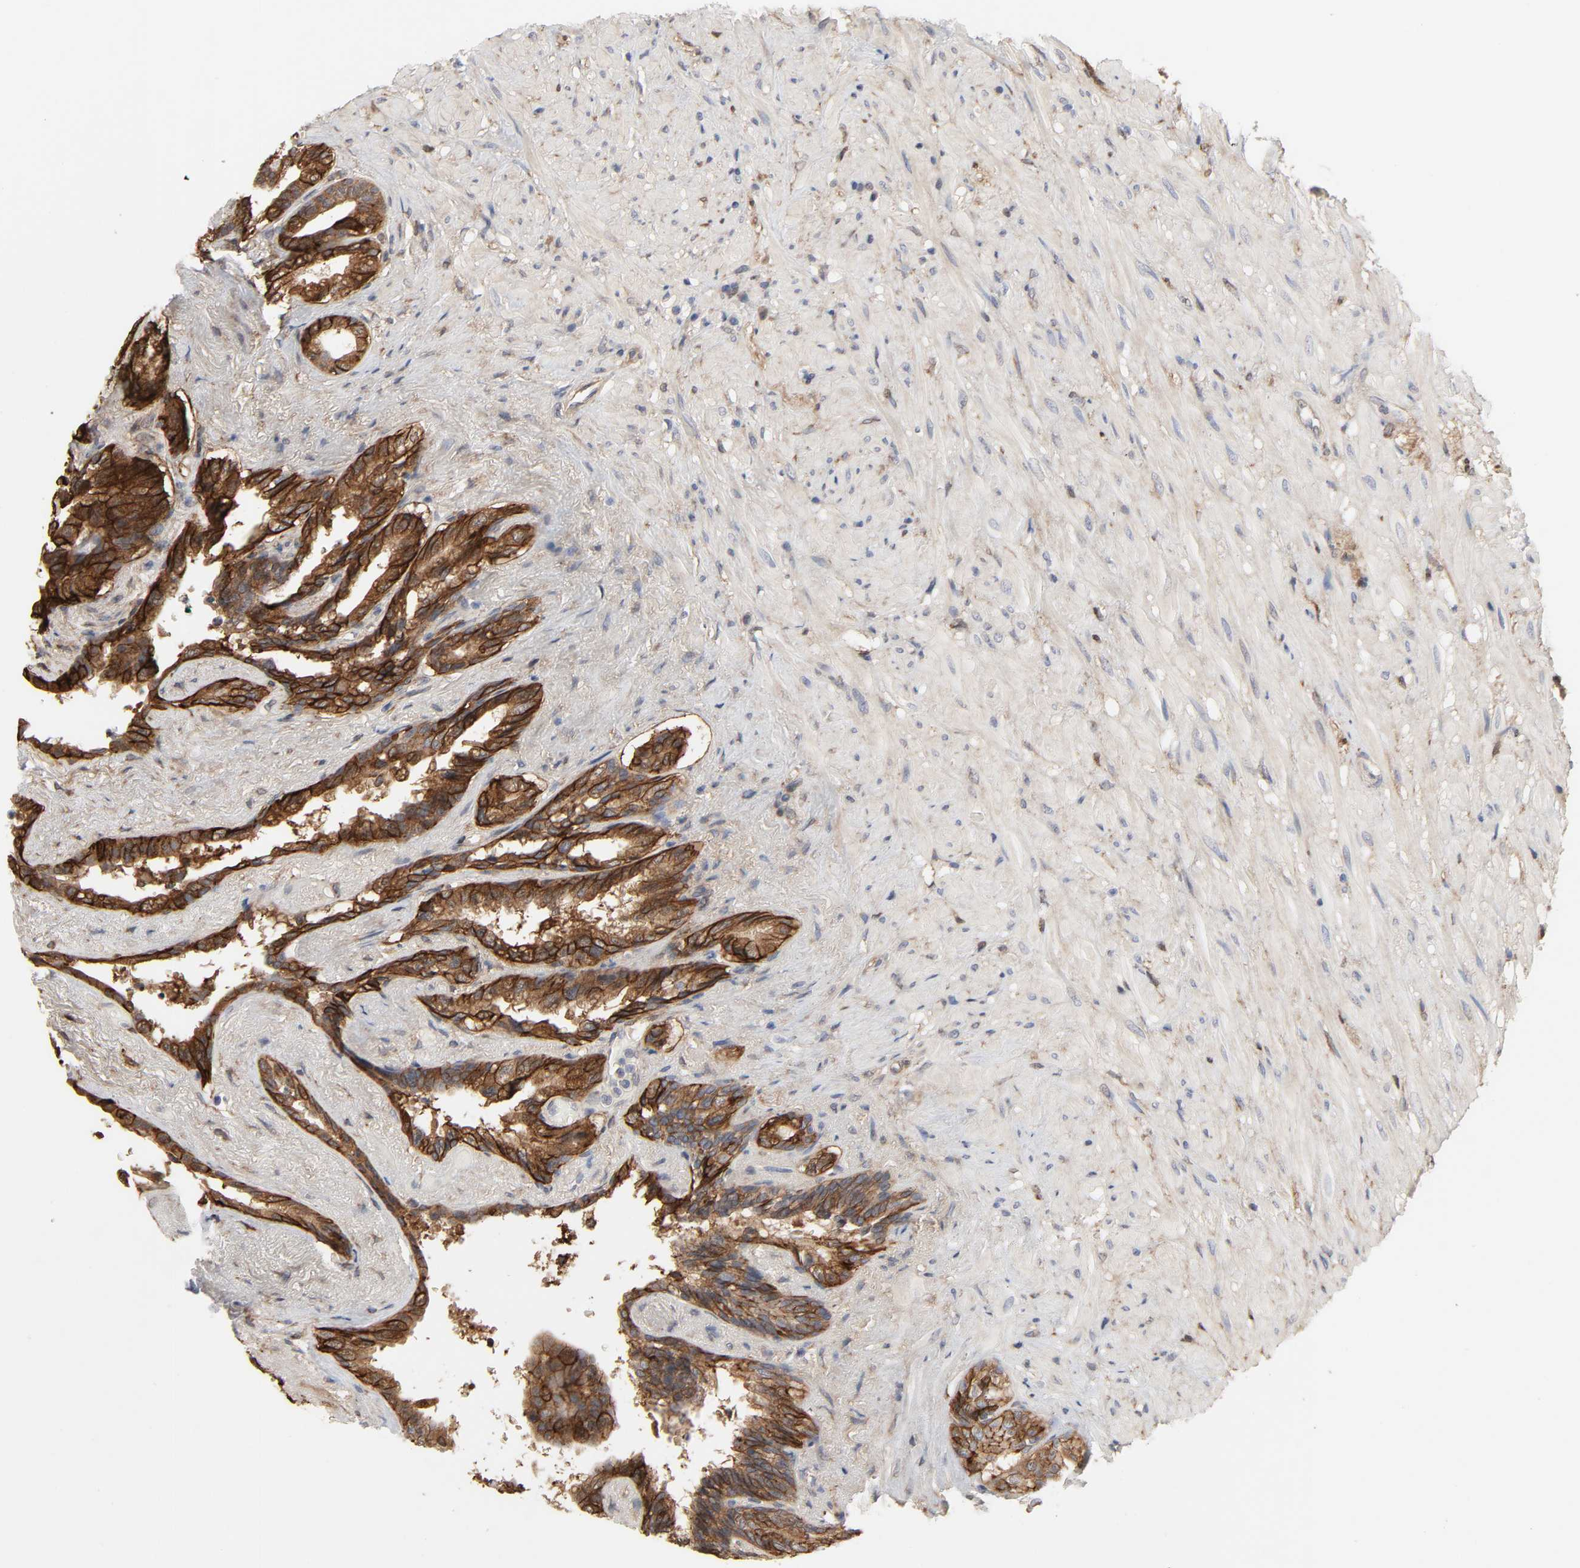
{"staining": {"intensity": "strong", "quantity": ">75%", "location": "cytoplasmic/membranous"}, "tissue": "seminal vesicle", "cell_type": "Glandular cells", "image_type": "normal", "snomed": [{"axis": "morphology", "description": "Normal tissue, NOS"}, {"axis": "topography", "description": "Seminal veicle"}], "caption": "Immunohistochemical staining of normal seminal vesicle exhibits >75% levels of strong cytoplasmic/membranous protein positivity in about >75% of glandular cells. The staining was performed using DAB, with brown indicating positive protein expression. Nuclei are stained blue with hematoxylin.", "gene": "NDRG2", "patient": {"sex": "male", "age": 61}}